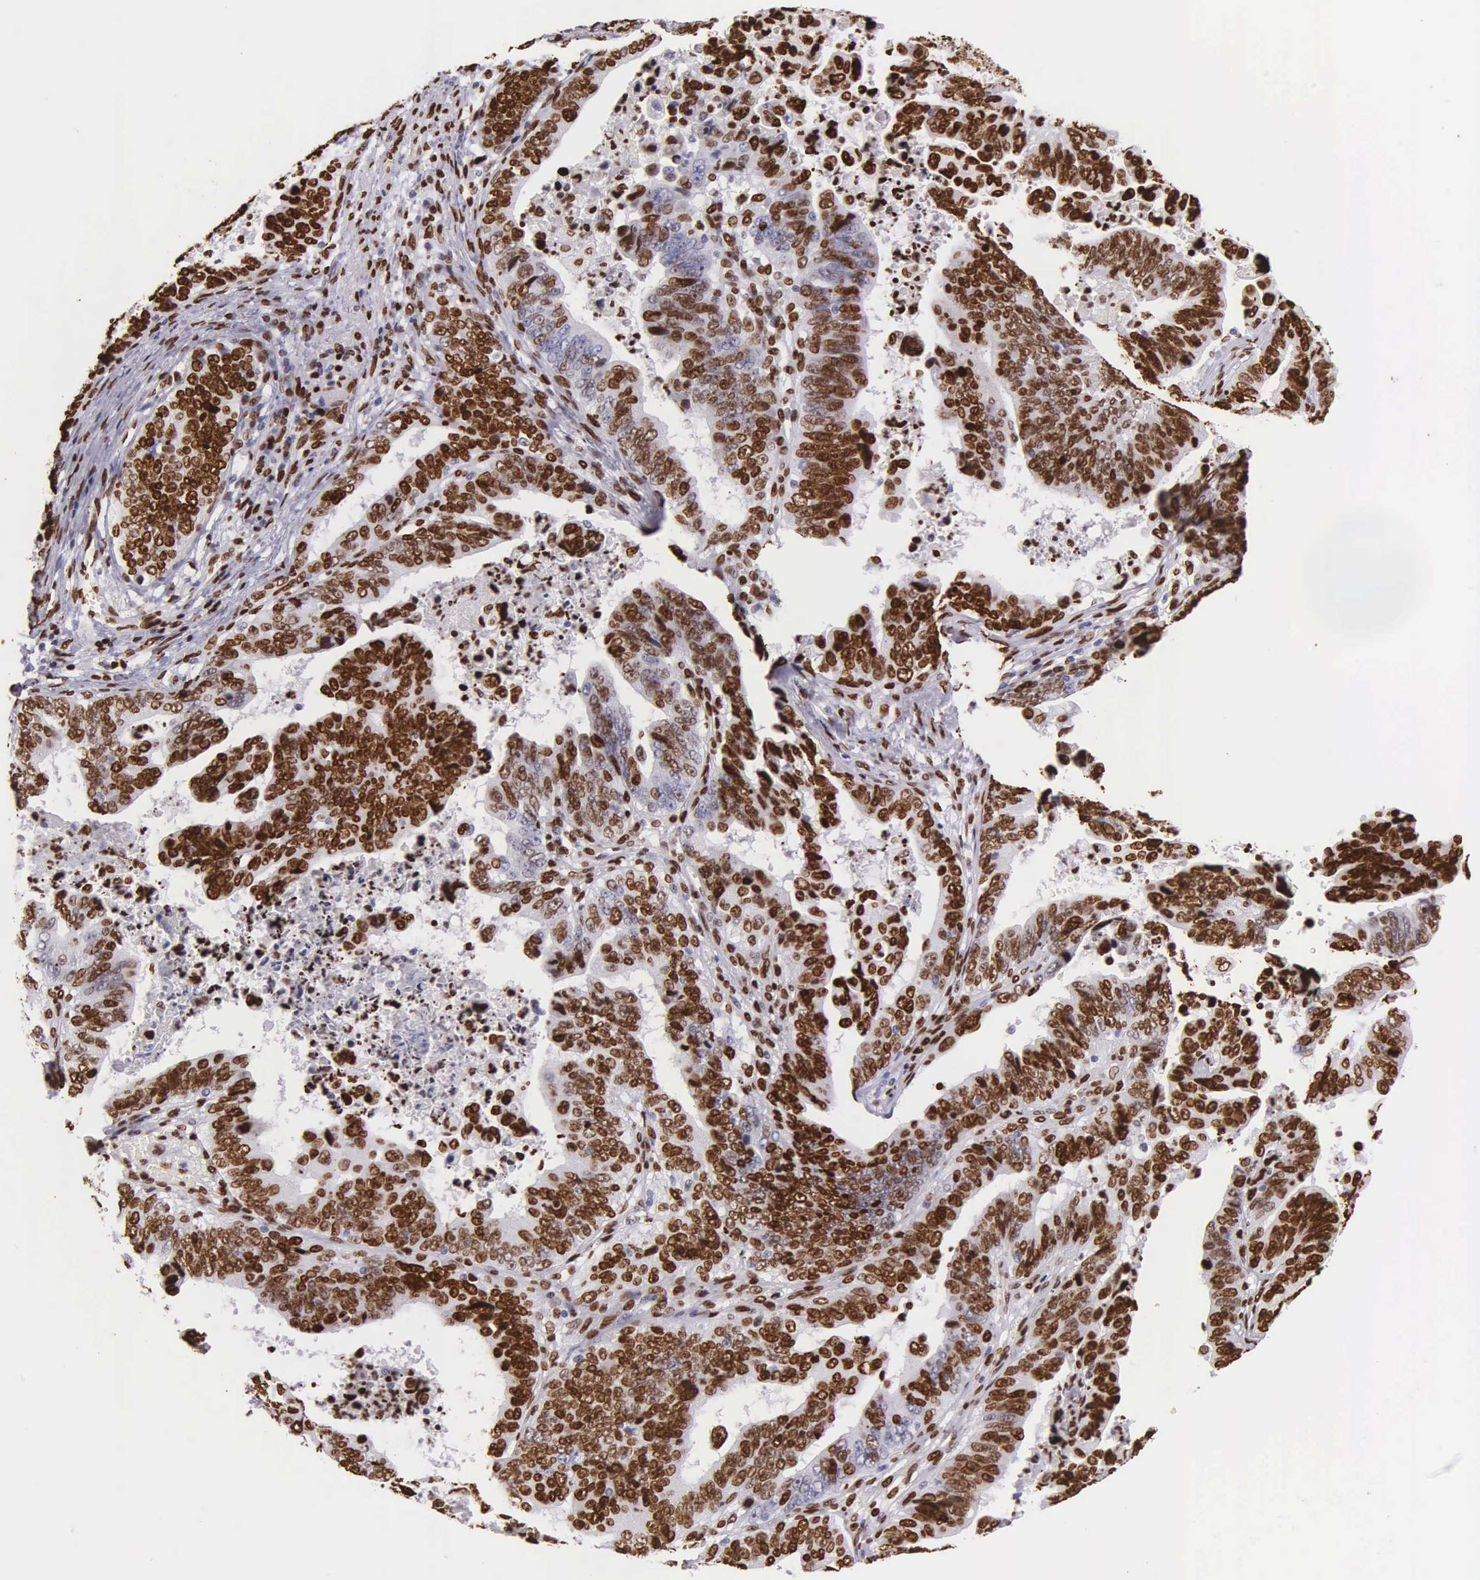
{"staining": {"intensity": "strong", "quantity": ">75%", "location": "nuclear"}, "tissue": "stomach cancer", "cell_type": "Tumor cells", "image_type": "cancer", "snomed": [{"axis": "morphology", "description": "Adenocarcinoma, NOS"}, {"axis": "topography", "description": "Stomach, upper"}], "caption": "Stomach adenocarcinoma tissue shows strong nuclear staining in approximately >75% of tumor cells, visualized by immunohistochemistry.", "gene": "H1-0", "patient": {"sex": "female", "age": 50}}